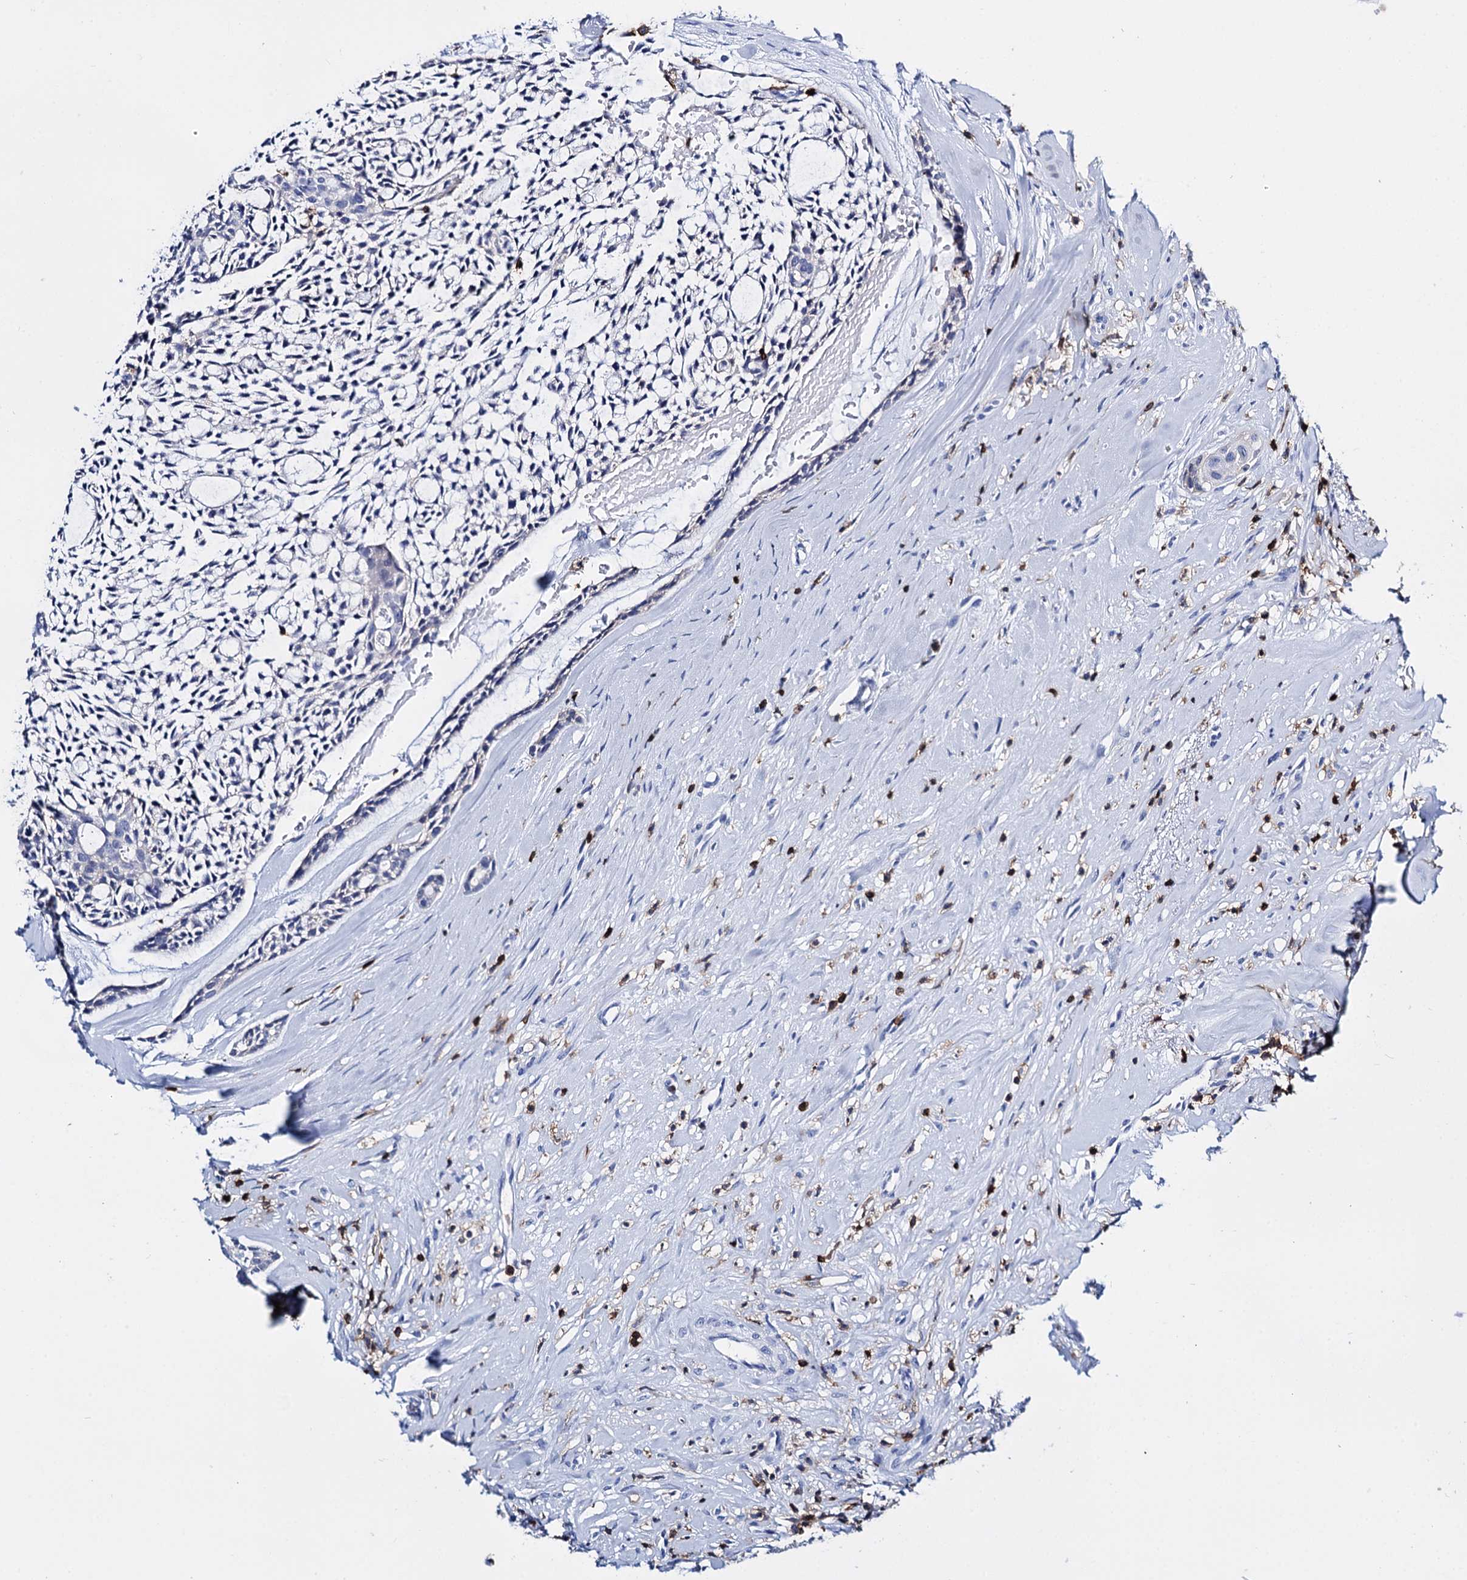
{"staining": {"intensity": "negative", "quantity": "none", "location": "none"}, "tissue": "head and neck cancer", "cell_type": "Tumor cells", "image_type": "cancer", "snomed": [{"axis": "morphology", "description": "Adenocarcinoma, NOS"}, {"axis": "topography", "description": "Subcutis"}, {"axis": "topography", "description": "Head-Neck"}], "caption": "Tumor cells are negative for brown protein staining in head and neck cancer (adenocarcinoma).", "gene": "DEF6", "patient": {"sex": "female", "age": 73}}